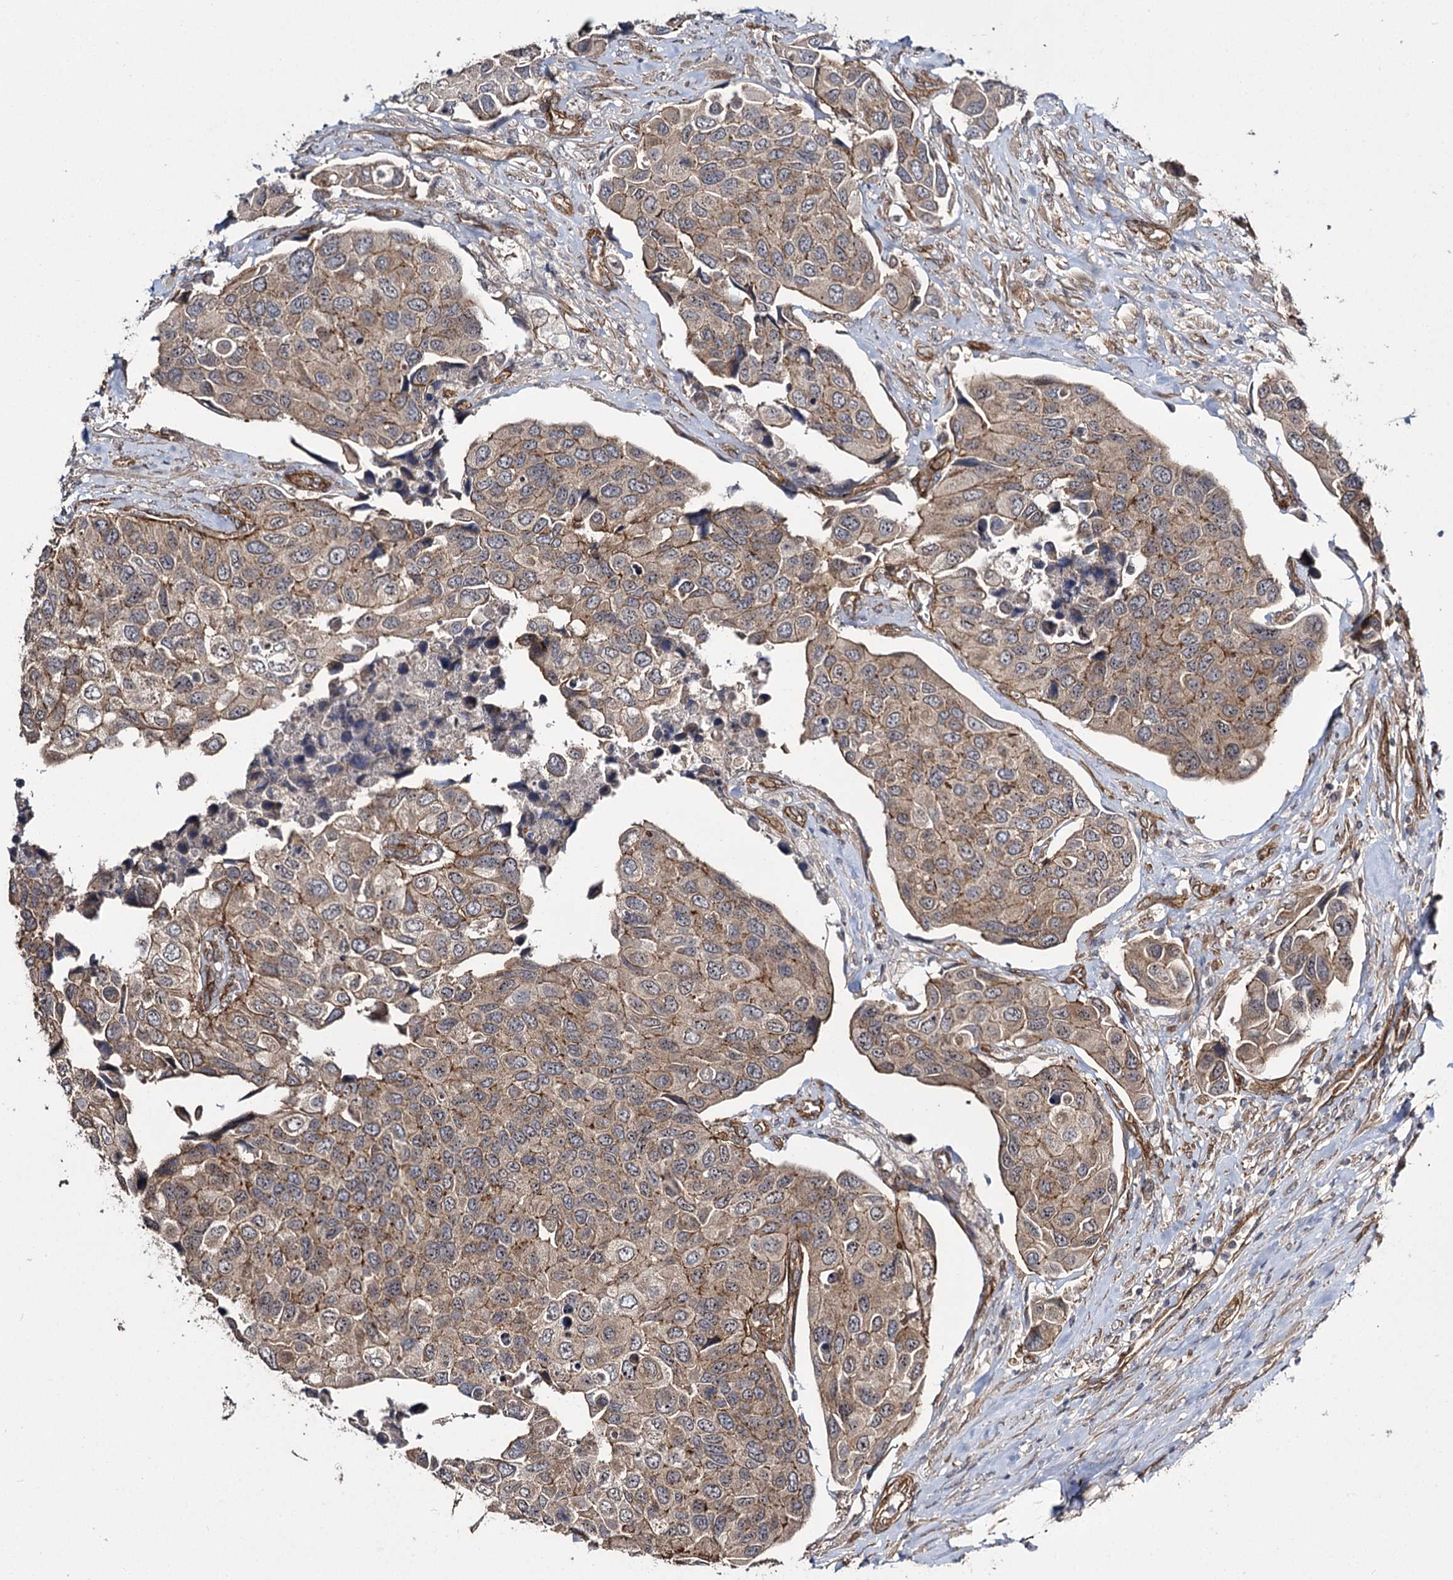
{"staining": {"intensity": "moderate", "quantity": ">75%", "location": "cytoplasmic/membranous"}, "tissue": "urothelial cancer", "cell_type": "Tumor cells", "image_type": "cancer", "snomed": [{"axis": "morphology", "description": "Urothelial carcinoma, High grade"}, {"axis": "topography", "description": "Urinary bladder"}], "caption": "Protein expression analysis of urothelial cancer exhibits moderate cytoplasmic/membranous positivity in approximately >75% of tumor cells.", "gene": "MYO1C", "patient": {"sex": "male", "age": 74}}